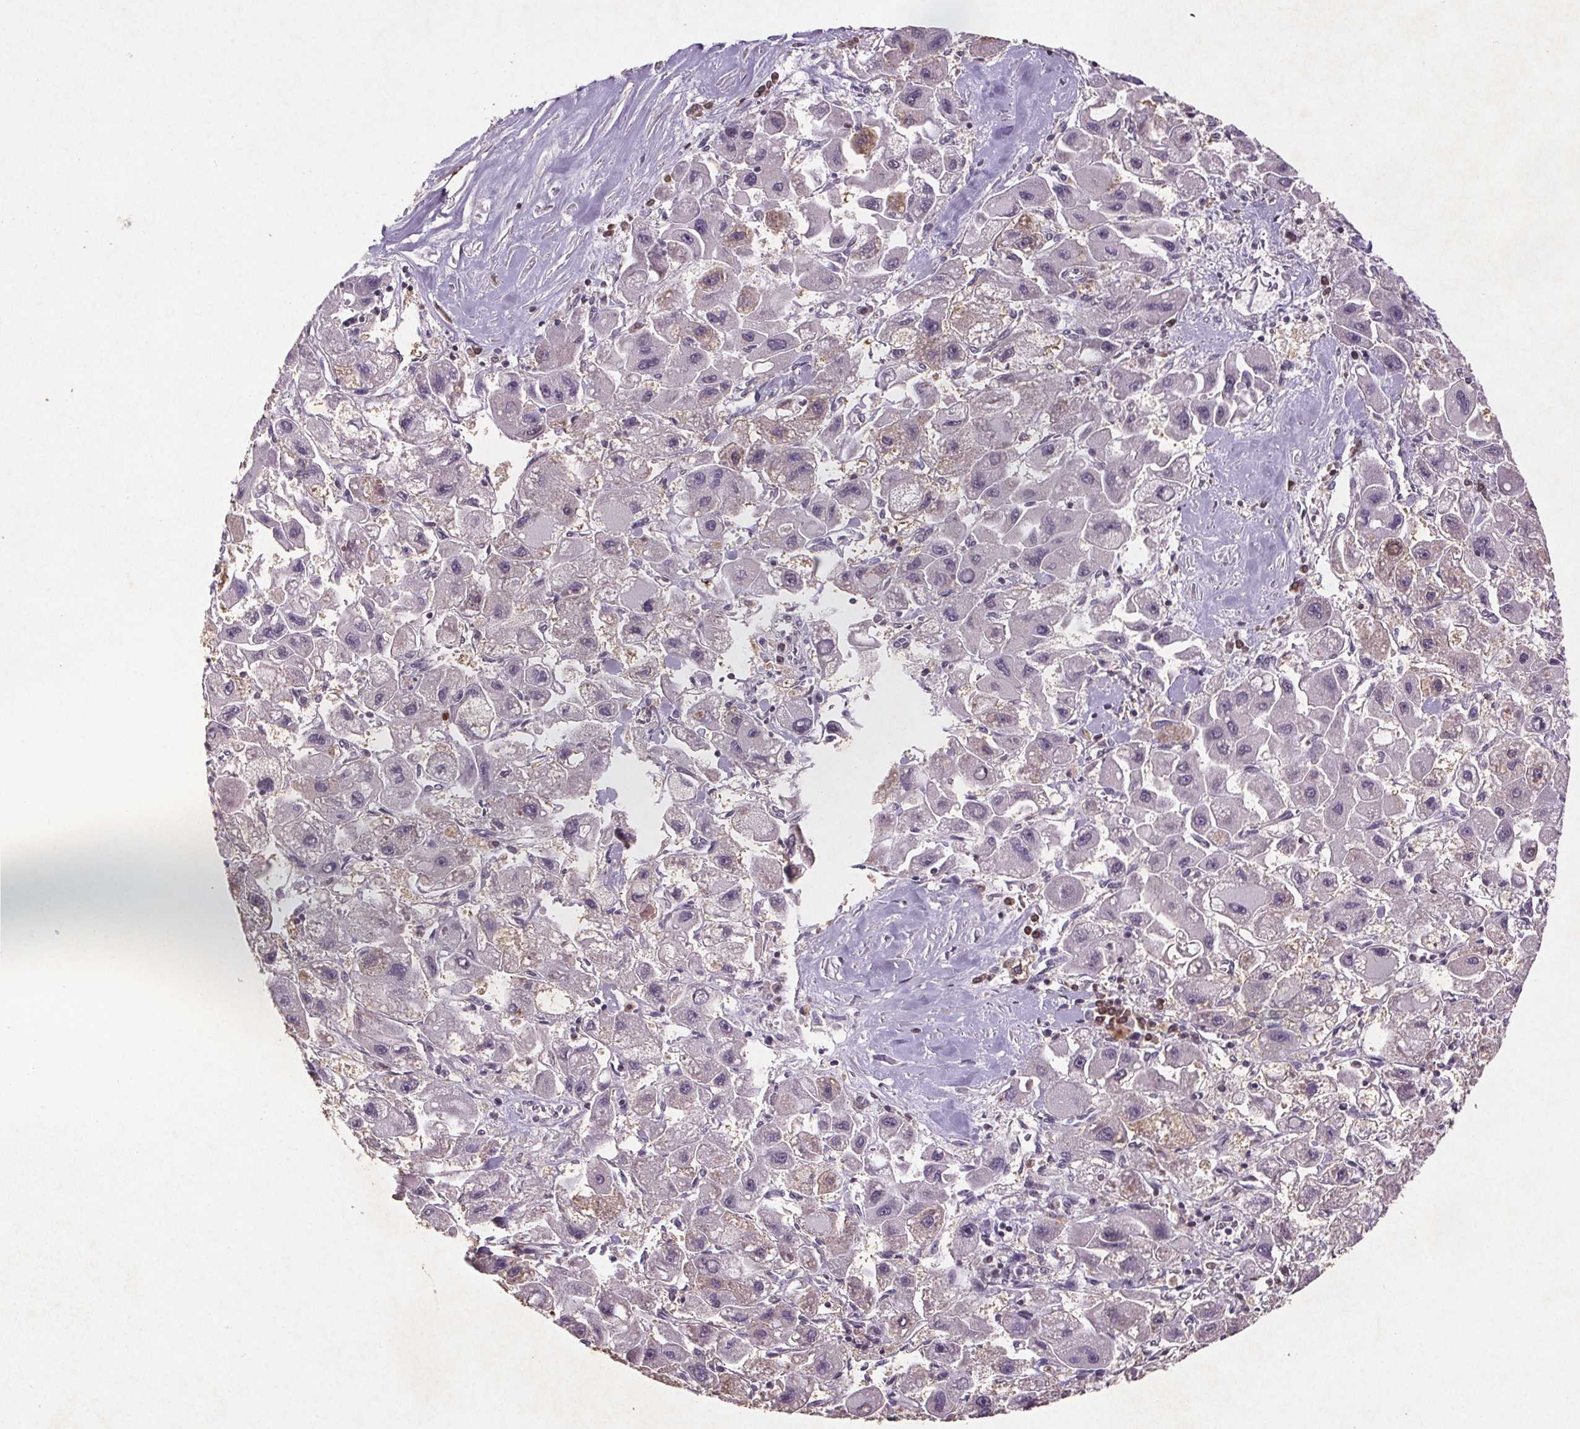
{"staining": {"intensity": "negative", "quantity": "none", "location": "none"}, "tissue": "liver cancer", "cell_type": "Tumor cells", "image_type": "cancer", "snomed": [{"axis": "morphology", "description": "Carcinoma, Hepatocellular, NOS"}, {"axis": "topography", "description": "Liver"}], "caption": "An image of human hepatocellular carcinoma (liver) is negative for staining in tumor cells. (Brightfield microscopy of DAB IHC at high magnification).", "gene": "STRN3", "patient": {"sex": "male", "age": 24}}